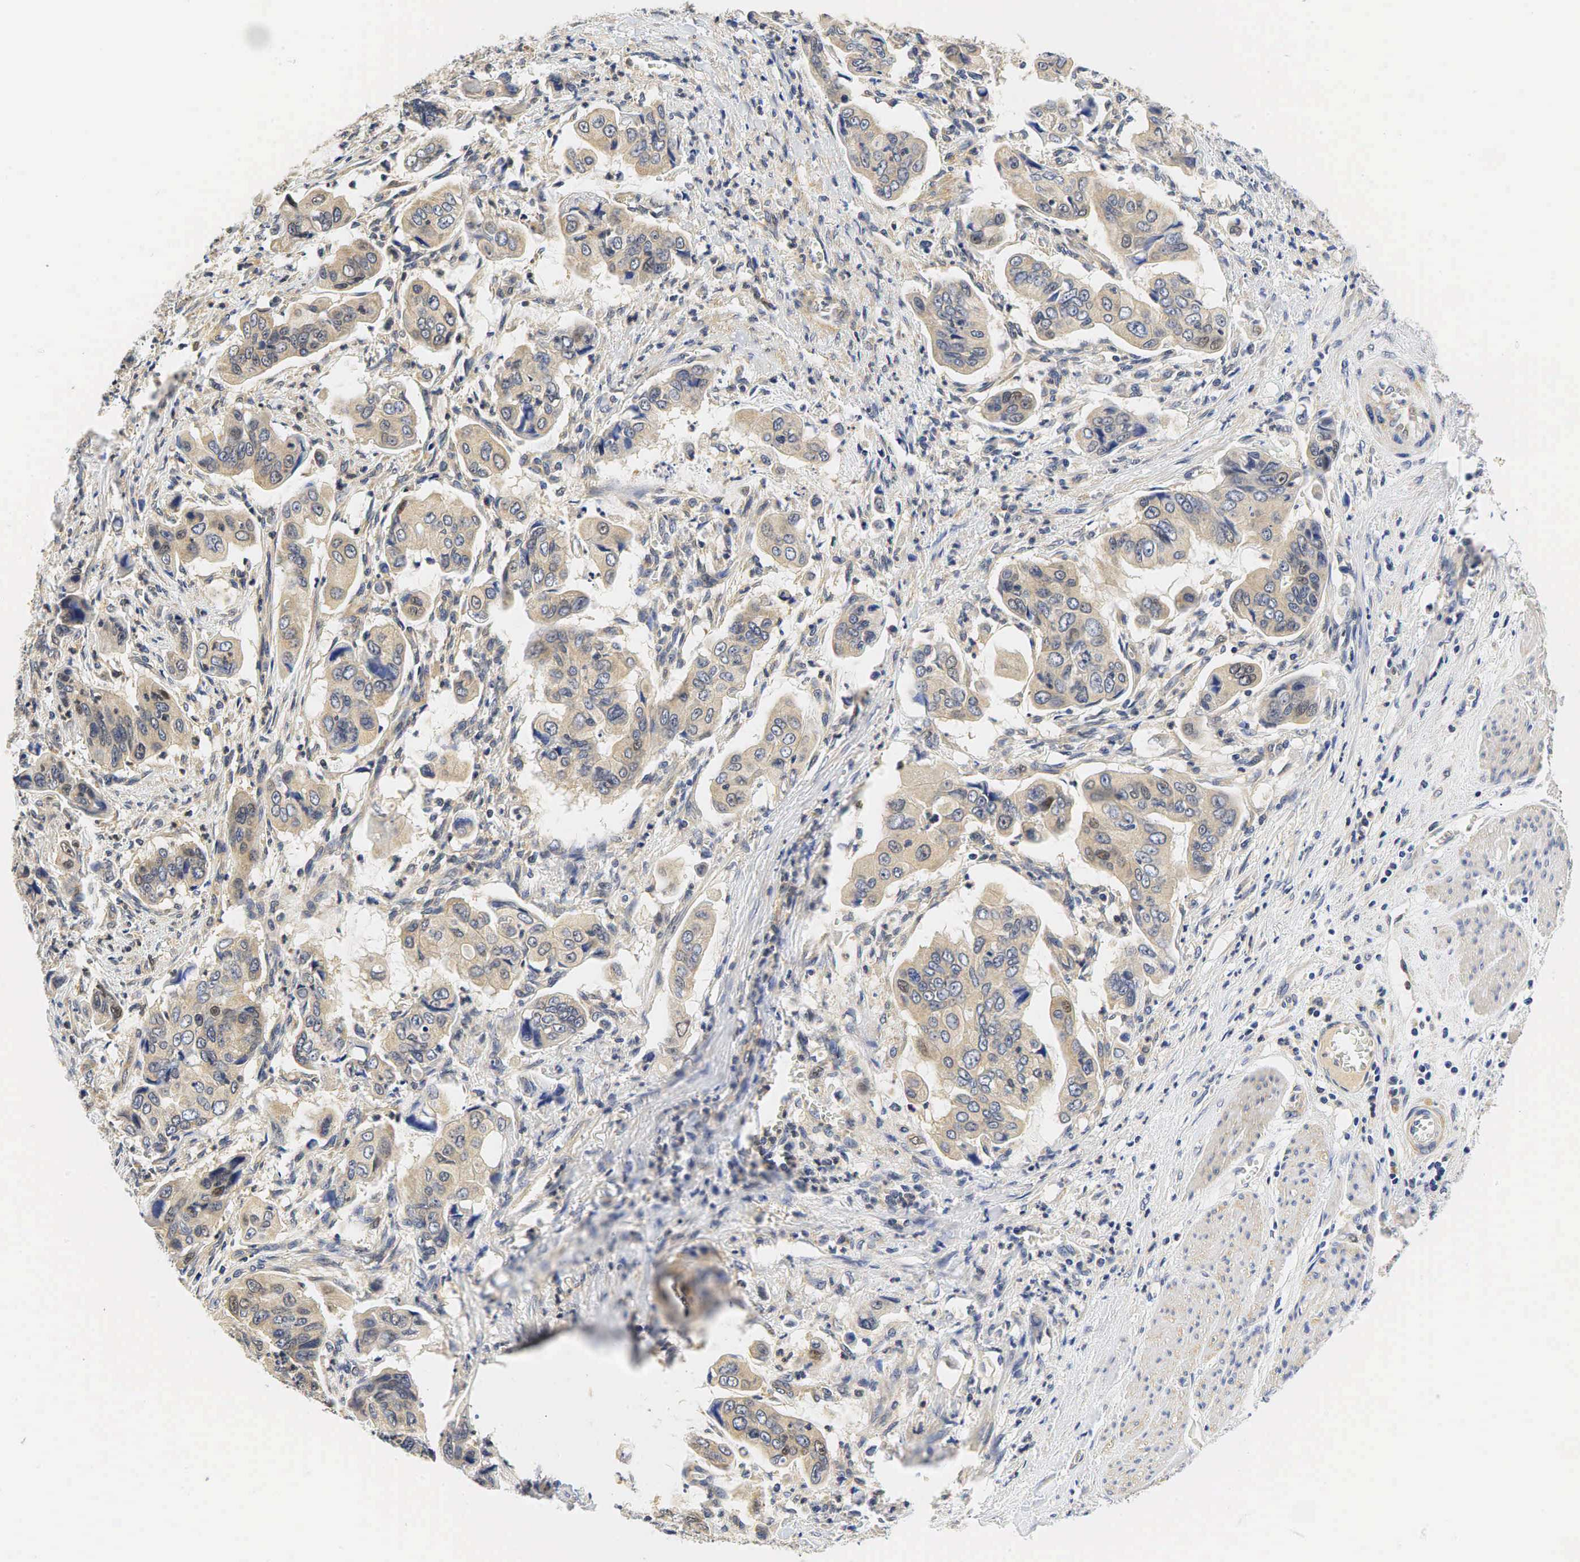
{"staining": {"intensity": "weak", "quantity": "25%-75%", "location": "cytoplasmic/membranous,nuclear"}, "tissue": "stomach cancer", "cell_type": "Tumor cells", "image_type": "cancer", "snomed": [{"axis": "morphology", "description": "Adenocarcinoma, NOS"}, {"axis": "topography", "description": "Stomach, upper"}], "caption": "Immunohistochemical staining of stomach cancer (adenocarcinoma) displays weak cytoplasmic/membranous and nuclear protein expression in about 25%-75% of tumor cells.", "gene": "CCND1", "patient": {"sex": "male", "age": 80}}